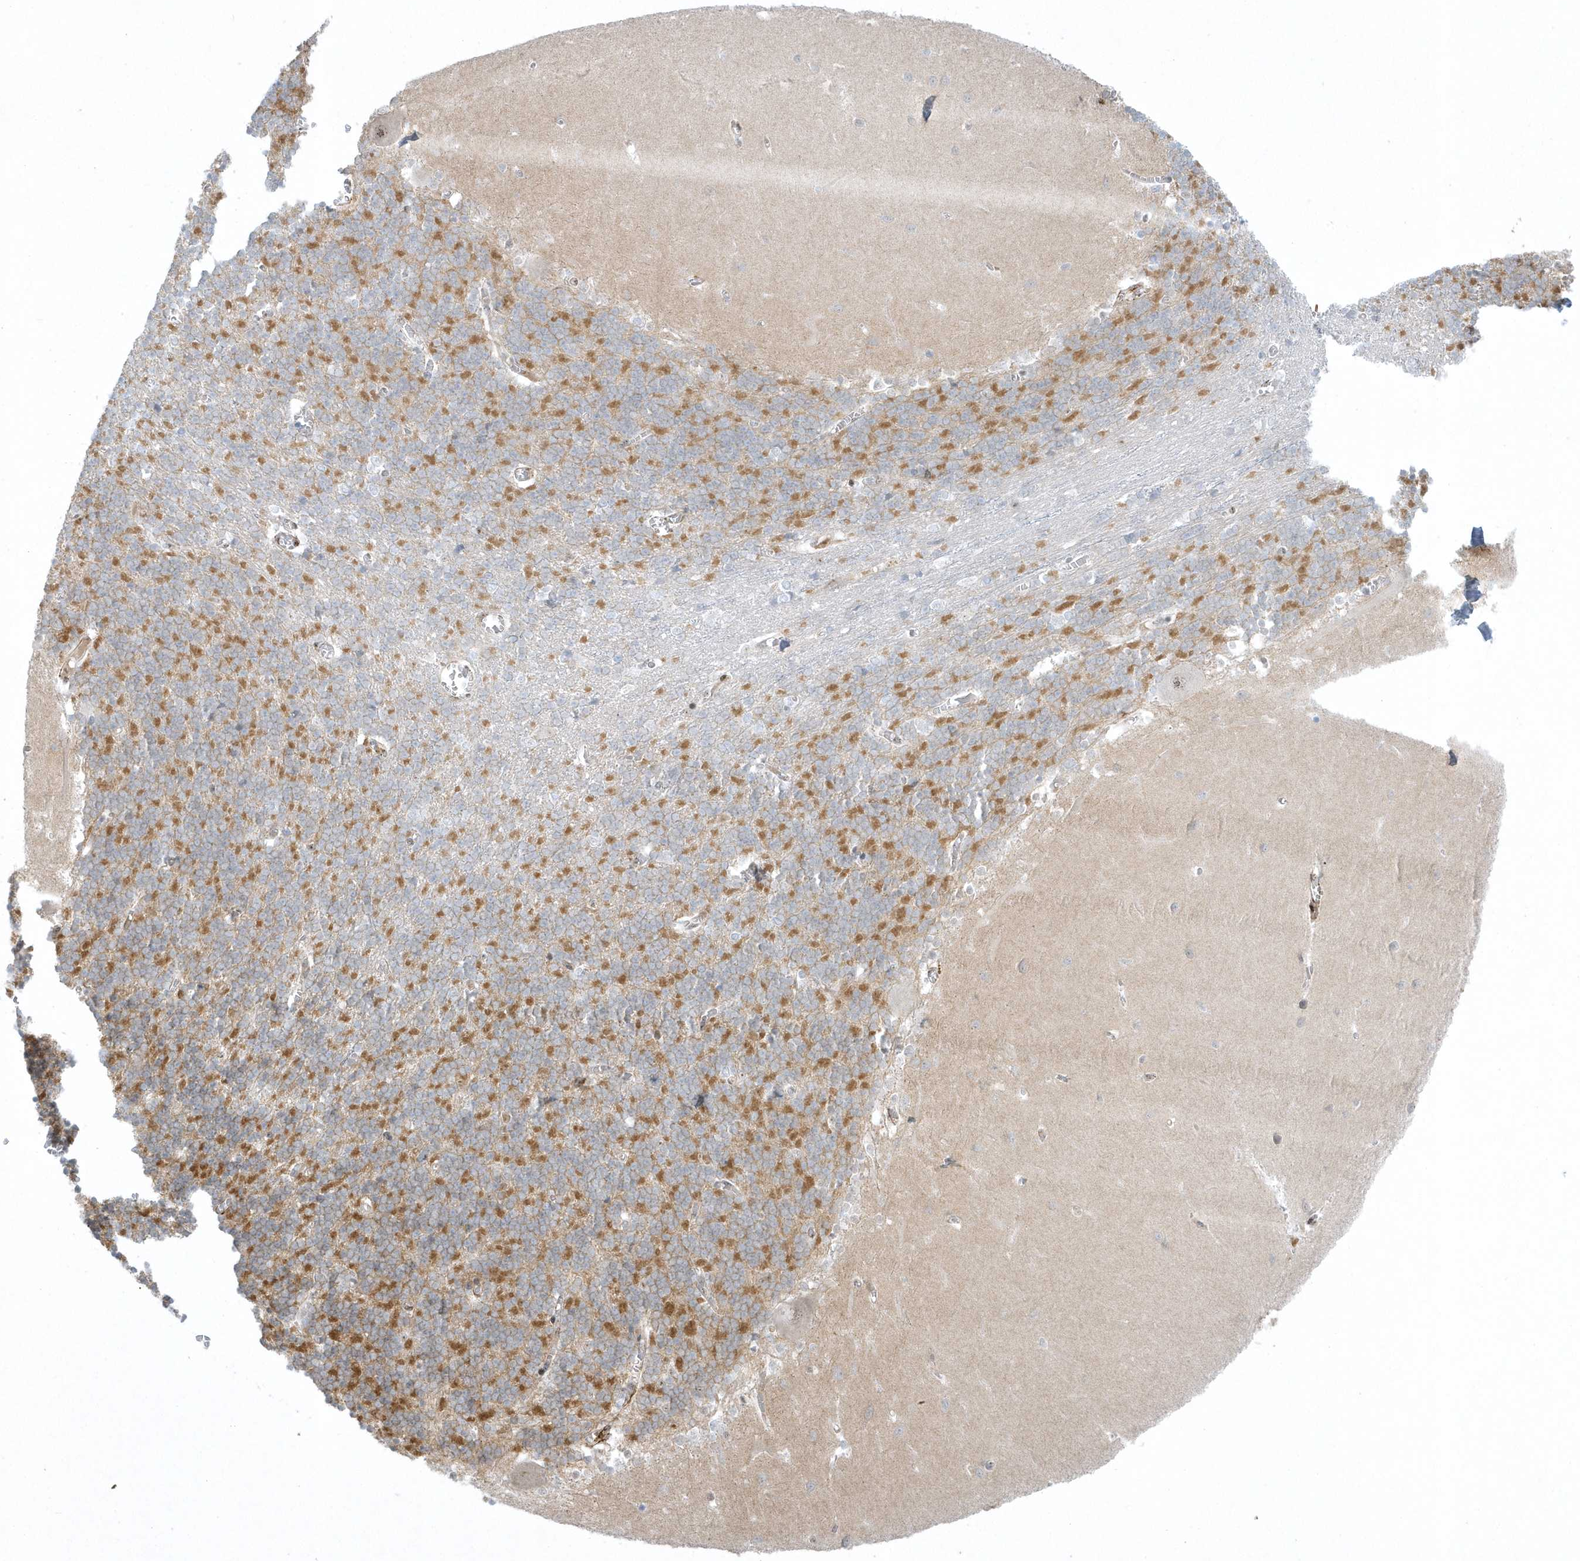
{"staining": {"intensity": "moderate", "quantity": "25%-75%", "location": "cytoplasmic/membranous"}, "tissue": "cerebellum", "cell_type": "Cells in granular layer", "image_type": "normal", "snomed": [{"axis": "morphology", "description": "Normal tissue, NOS"}, {"axis": "topography", "description": "Cerebellum"}], "caption": "Moderate cytoplasmic/membranous positivity is identified in approximately 25%-75% of cells in granular layer in unremarkable cerebellum.", "gene": "MASP2", "patient": {"sex": "male", "age": 37}}